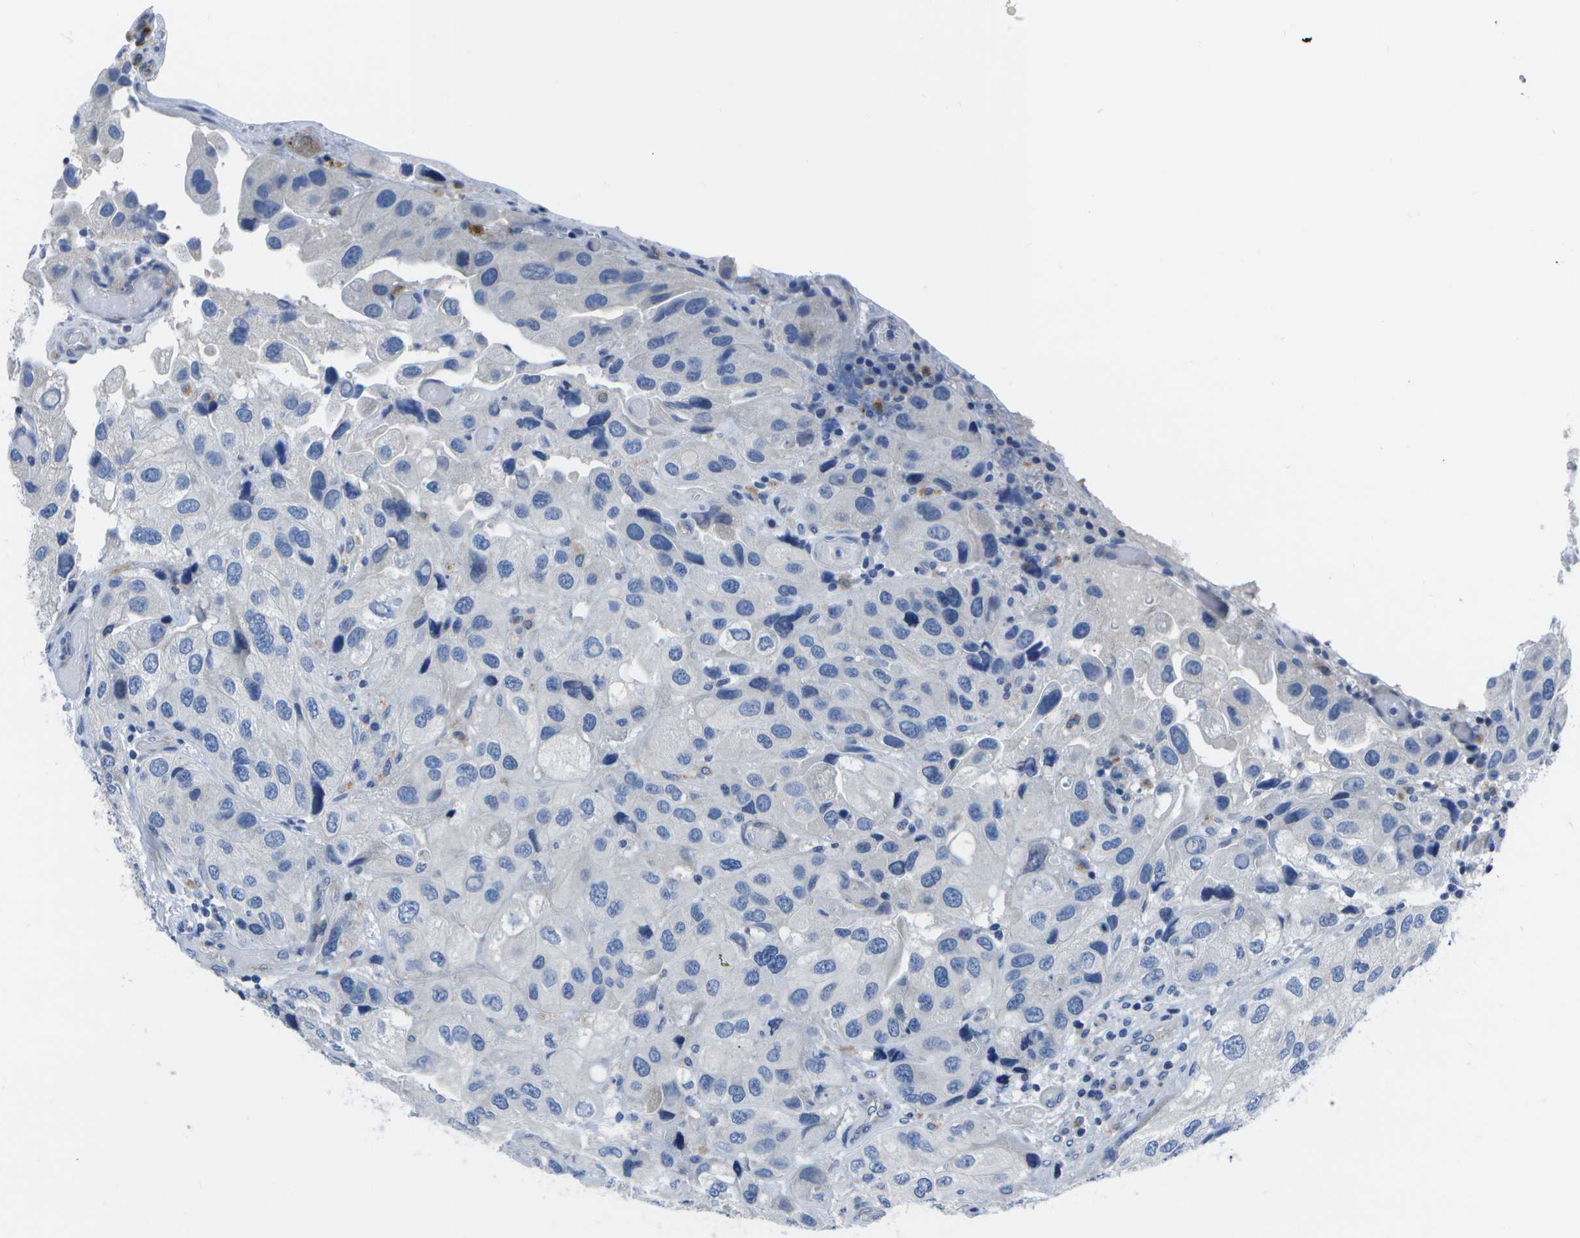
{"staining": {"intensity": "negative", "quantity": "none", "location": "none"}, "tissue": "urothelial cancer", "cell_type": "Tumor cells", "image_type": "cancer", "snomed": [{"axis": "morphology", "description": "Urothelial carcinoma, High grade"}, {"axis": "topography", "description": "Urinary bladder"}], "caption": "Urothelial cancer was stained to show a protein in brown. There is no significant positivity in tumor cells.", "gene": "DCT", "patient": {"sex": "female", "age": 64}}